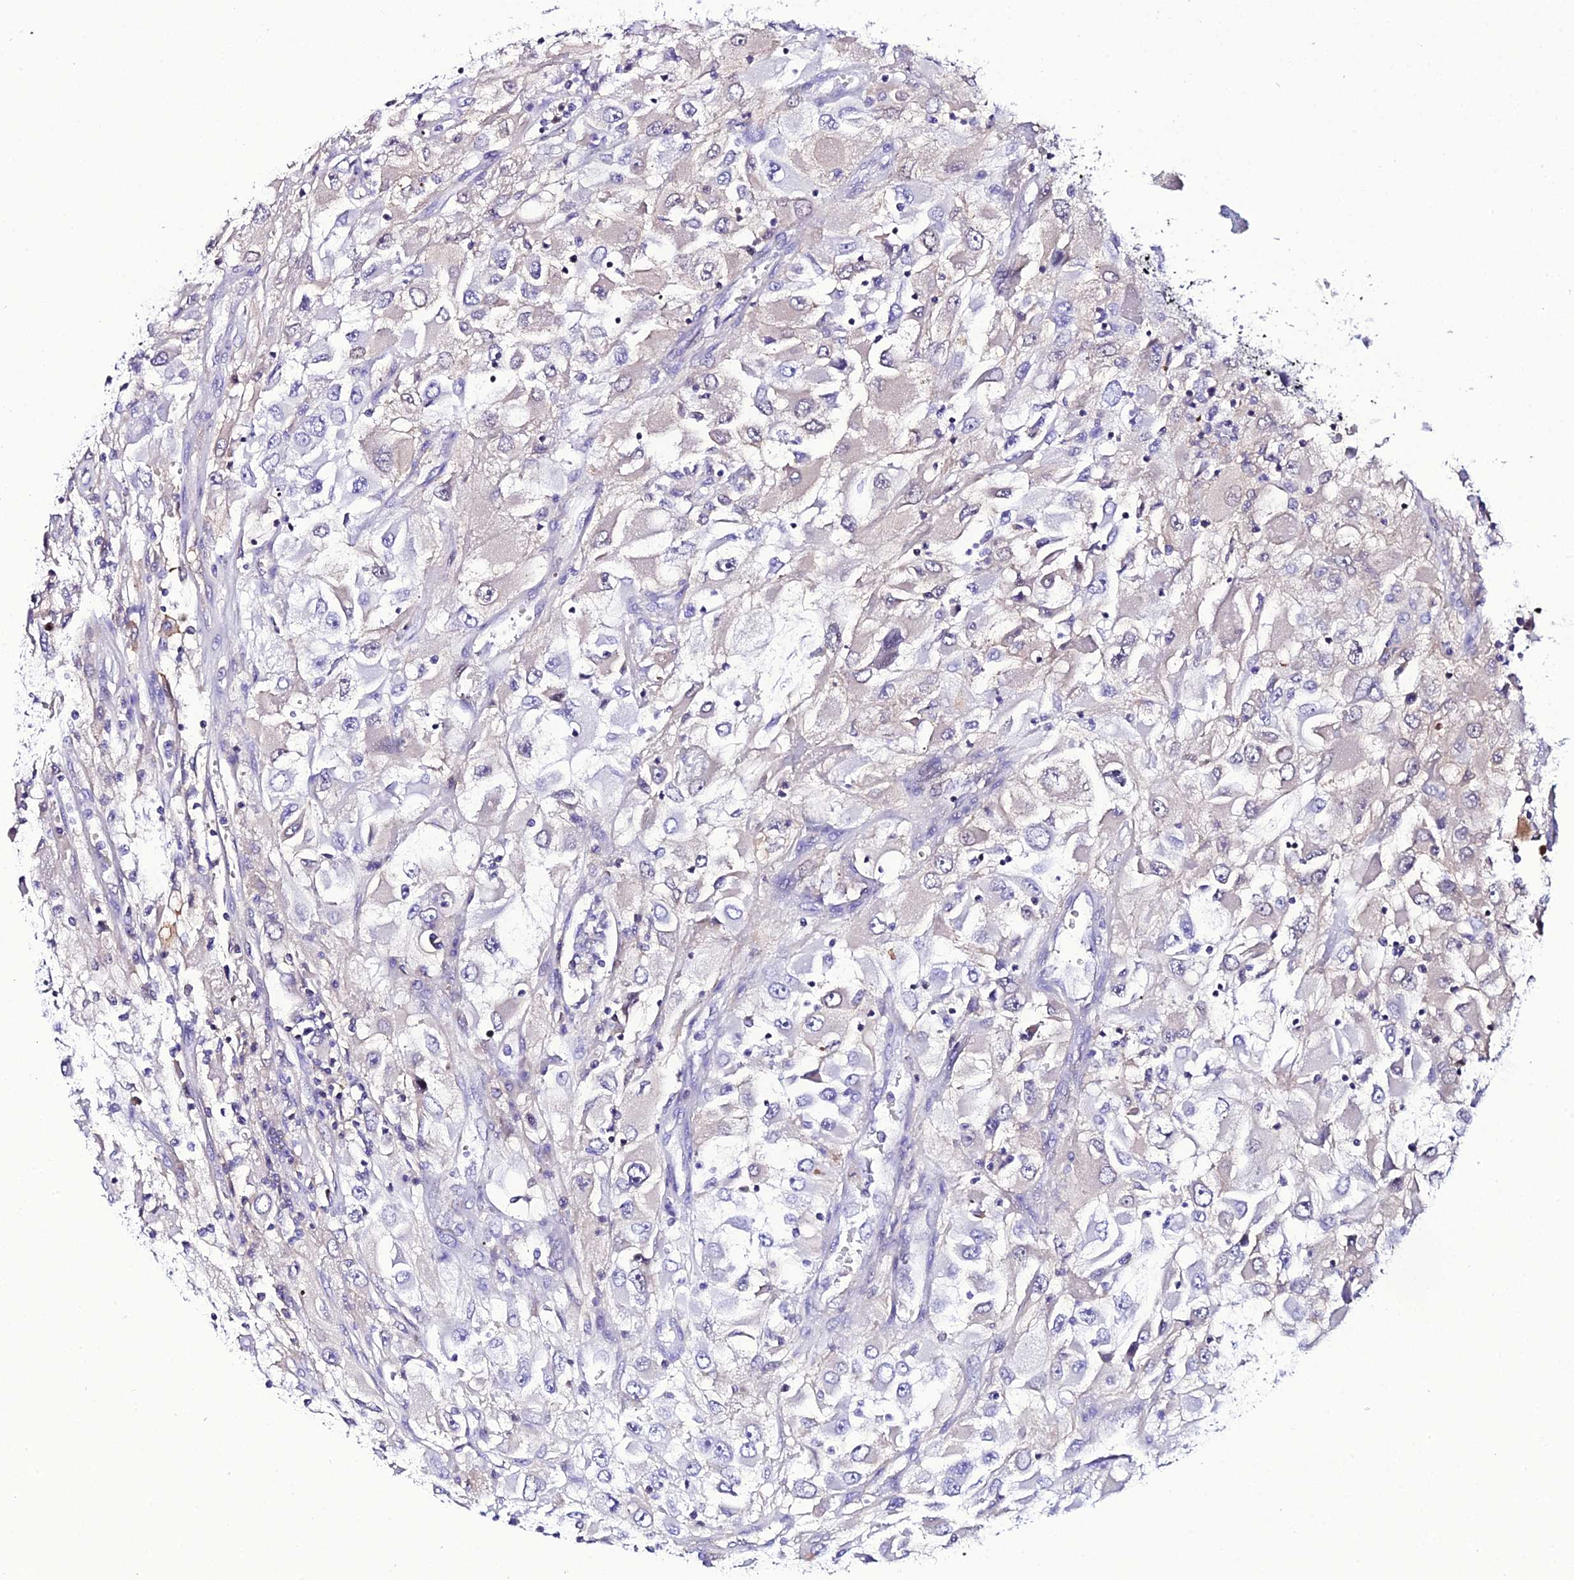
{"staining": {"intensity": "negative", "quantity": "none", "location": "none"}, "tissue": "renal cancer", "cell_type": "Tumor cells", "image_type": "cancer", "snomed": [{"axis": "morphology", "description": "Adenocarcinoma, NOS"}, {"axis": "topography", "description": "Kidney"}], "caption": "Human renal cancer (adenocarcinoma) stained for a protein using immunohistochemistry (IHC) demonstrates no staining in tumor cells.", "gene": "DEFB132", "patient": {"sex": "female", "age": 52}}